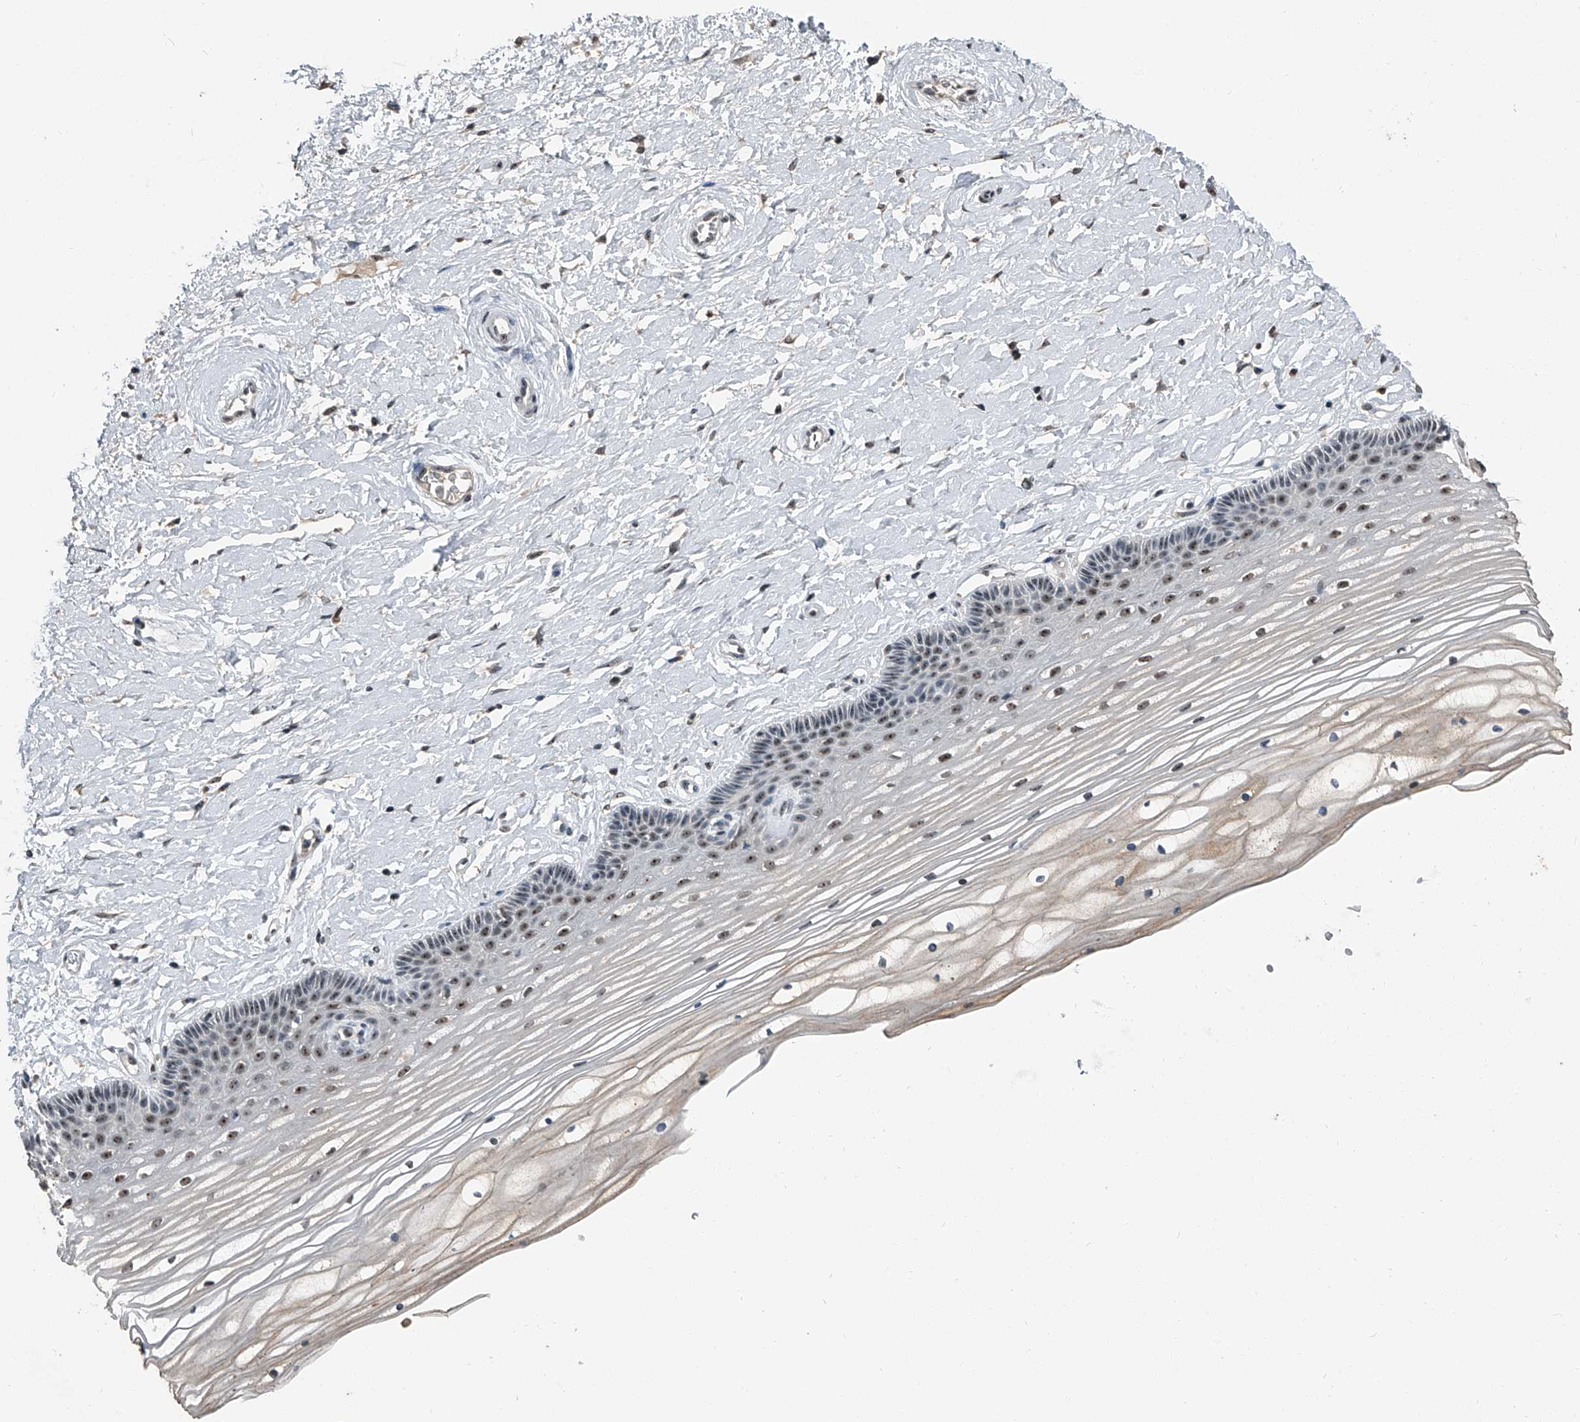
{"staining": {"intensity": "moderate", "quantity": ">75%", "location": "nuclear"}, "tissue": "vagina", "cell_type": "Squamous epithelial cells", "image_type": "normal", "snomed": [{"axis": "morphology", "description": "Normal tissue, NOS"}, {"axis": "topography", "description": "Vagina"}, {"axis": "topography", "description": "Cervix"}], "caption": "Immunohistochemistry of unremarkable human vagina reveals medium levels of moderate nuclear expression in about >75% of squamous epithelial cells. The protein of interest is stained brown, and the nuclei are stained in blue (DAB IHC with brightfield microscopy, high magnification).", "gene": "TCOF1", "patient": {"sex": "female", "age": 40}}